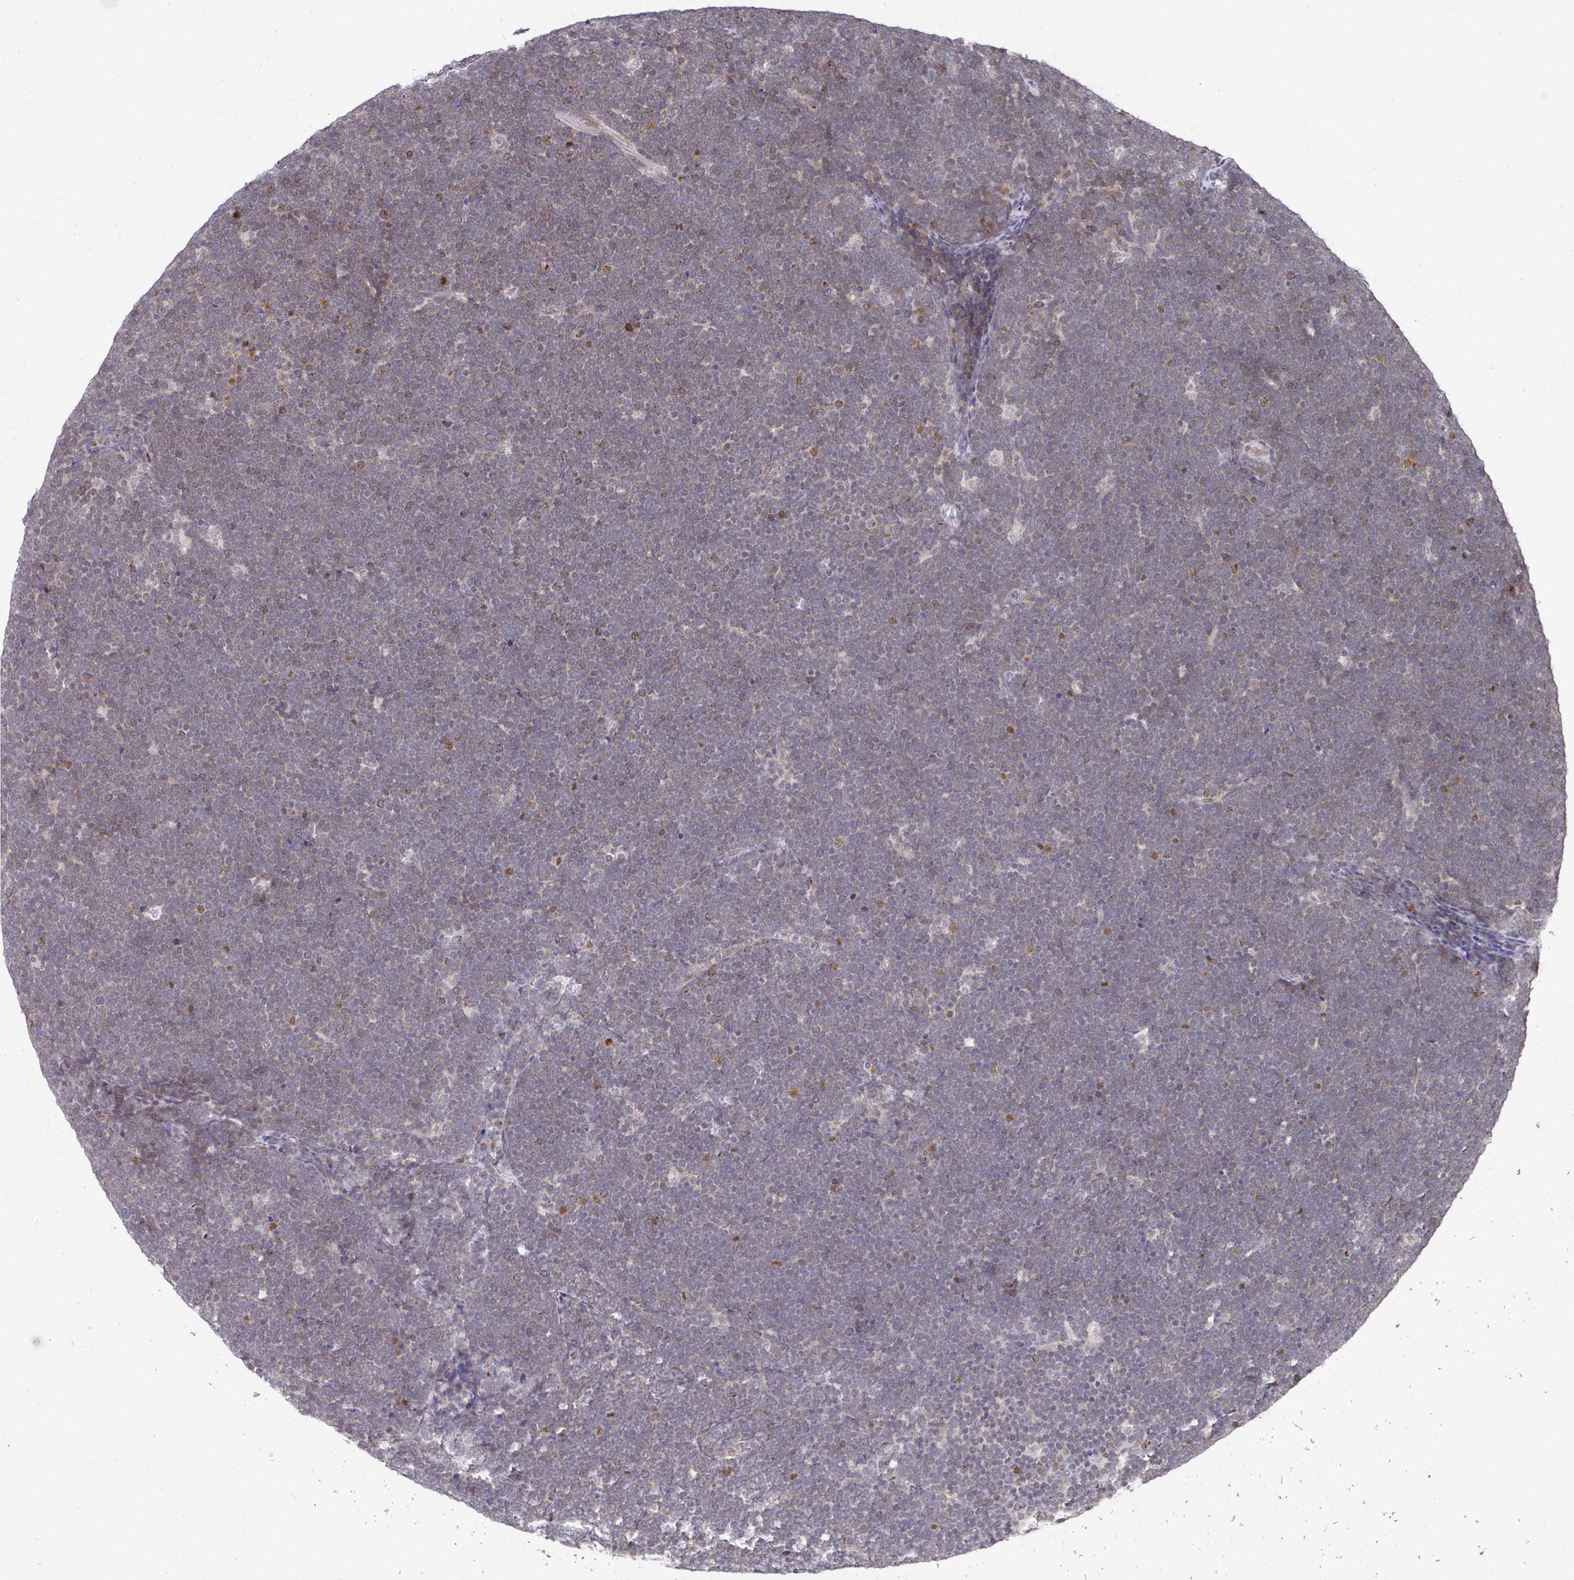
{"staining": {"intensity": "negative", "quantity": "none", "location": "none"}, "tissue": "lymphoma", "cell_type": "Tumor cells", "image_type": "cancer", "snomed": [{"axis": "morphology", "description": "Malignant lymphoma, non-Hodgkin's type, High grade"}, {"axis": "topography", "description": "Lymph node"}], "caption": "DAB (3,3'-diaminobenzidine) immunohistochemical staining of human high-grade malignant lymphoma, non-Hodgkin's type reveals no significant staining in tumor cells.", "gene": "C18orf25", "patient": {"sex": "male", "age": 13}}